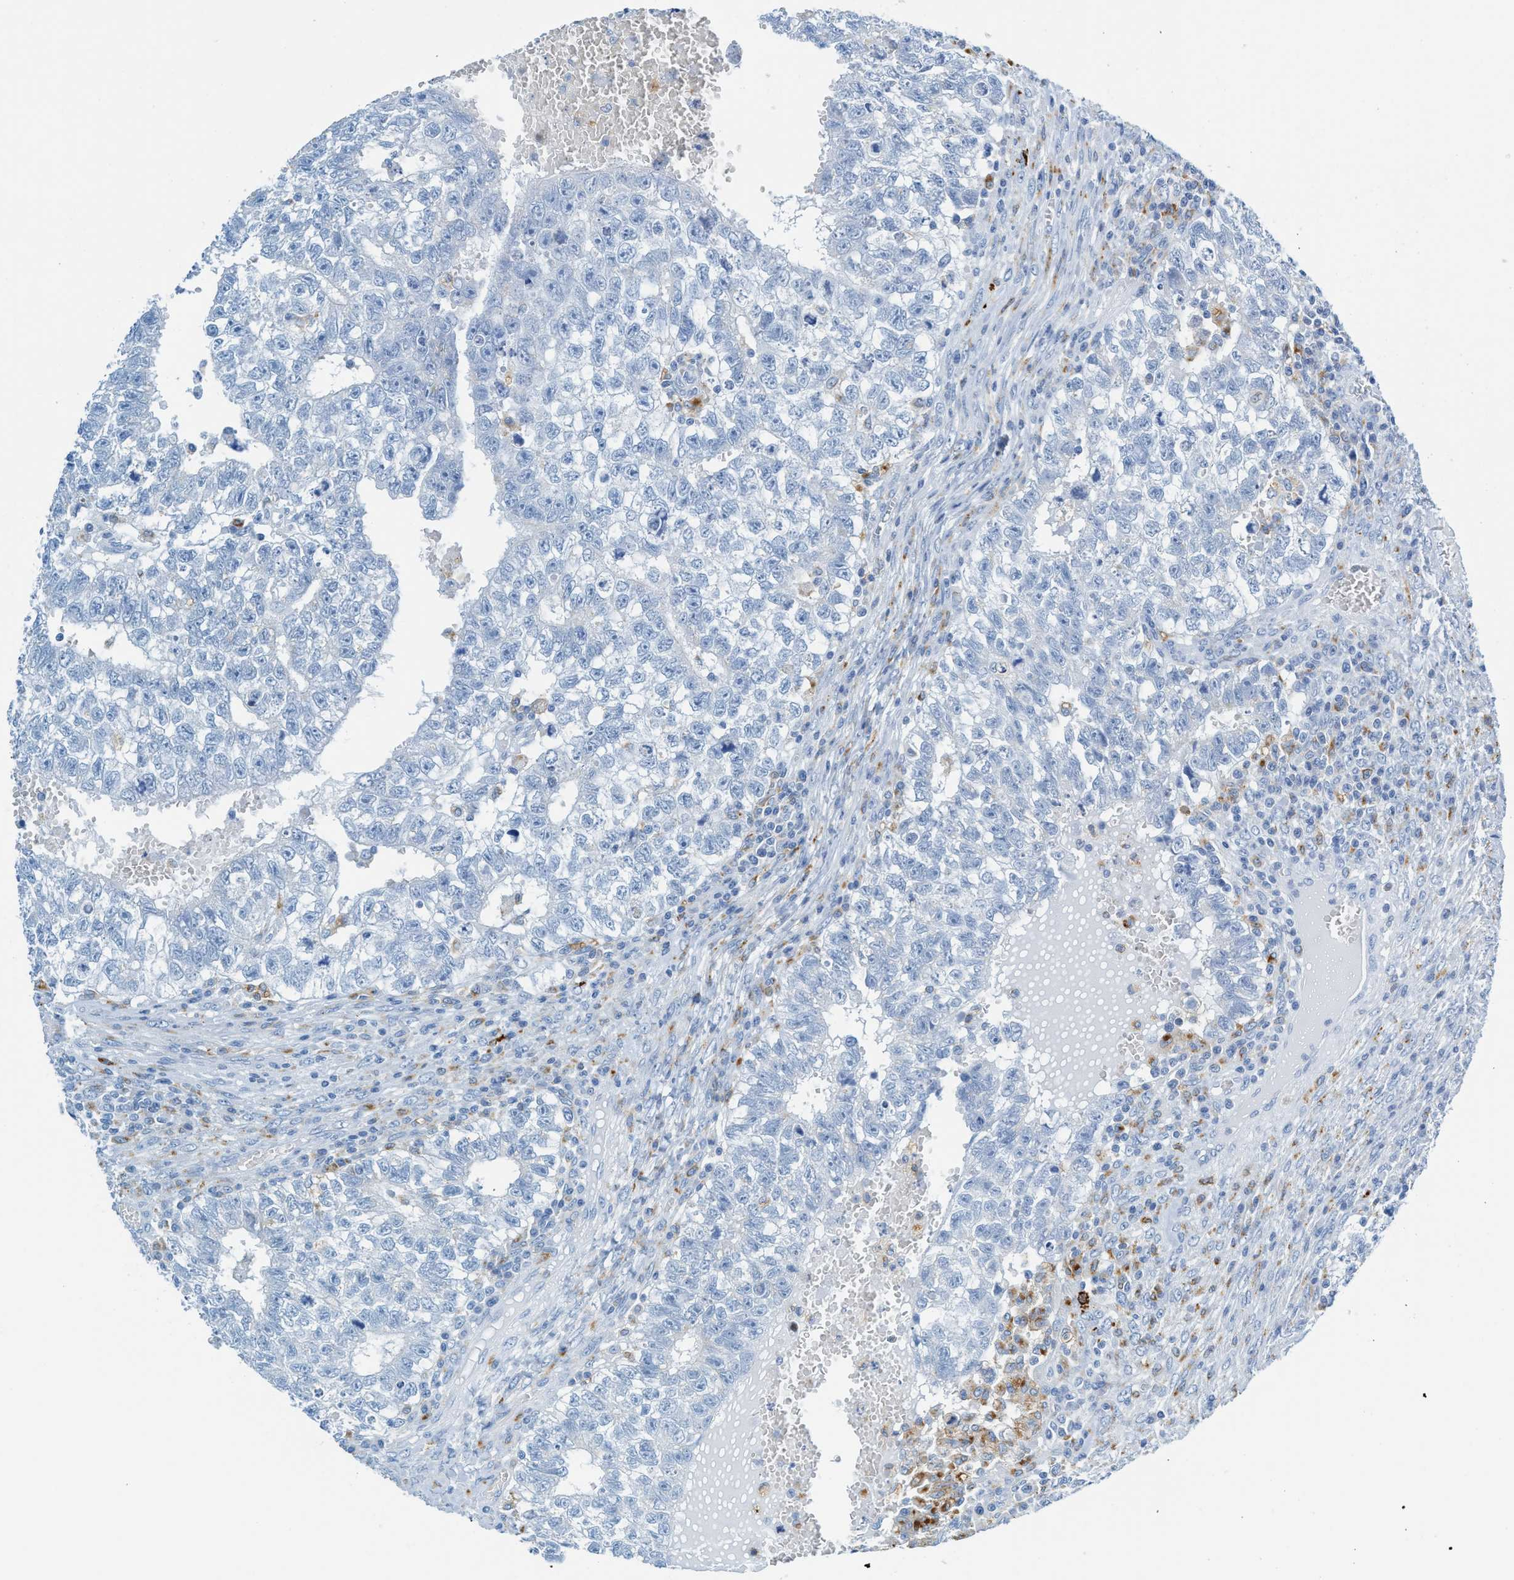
{"staining": {"intensity": "negative", "quantity": "none", "location": "none"}, "tissue": "testis cancer", "cell_type": "Tumor cells", "image_type": "cancer", "snomed": [{"axis": "morphology", "description": "Seminoma, NOS"}, {"axis": "morphology", "description": "Carcinoma, Embryonal, NOS"}, {"axis": "topography", "description": "Testis"}], "caption": "Immunohistochemistry (IHC) photomicrograph of neoplastic tissue: testis cancer (embryonal carcinoma) stained with DAB (3,3'-diaminobenzidine) shows no significant protein positivity in tumor cells.", "gene": "C21orf62", "patient": {"sex": "male", "age": 38}}